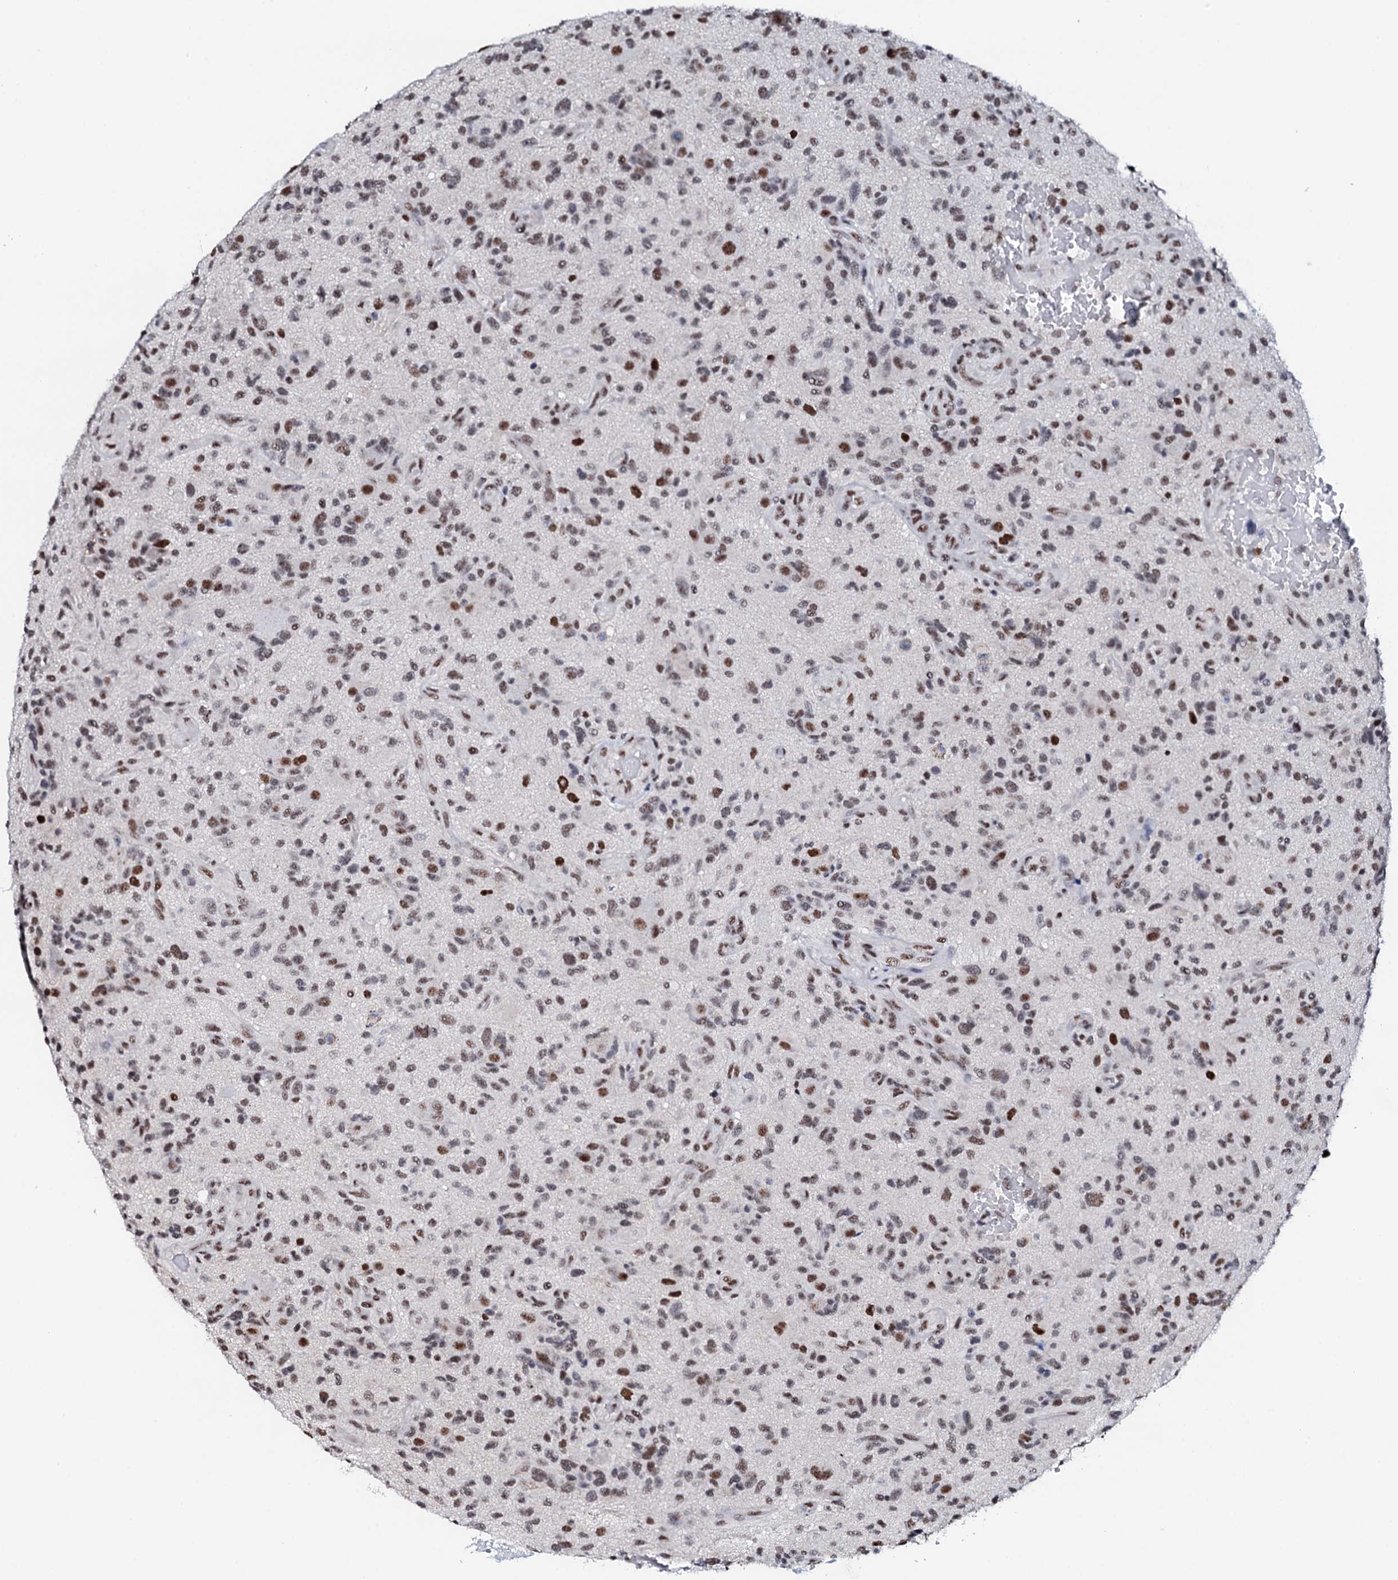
{"staining": {"intensity": "moderate", "quantity": ">75%", "location": "nuclear"}, "tissue": "glioma", "cell_type": "Tumor cells", "image_type": "cancer", "snomed": [{"axis": "morphology", "description": "Glioma, malignant, High grade"}, {"axis": "topography", "description": "Brain"}], "caption": "This is an image of immunohistochemistry staining of malignant glioma (high-grade), which shows moderate positivity in the nuclear of tumor cells.", "gene": "NKAPD1", "patient": {"sex": "male", "age": 47}}